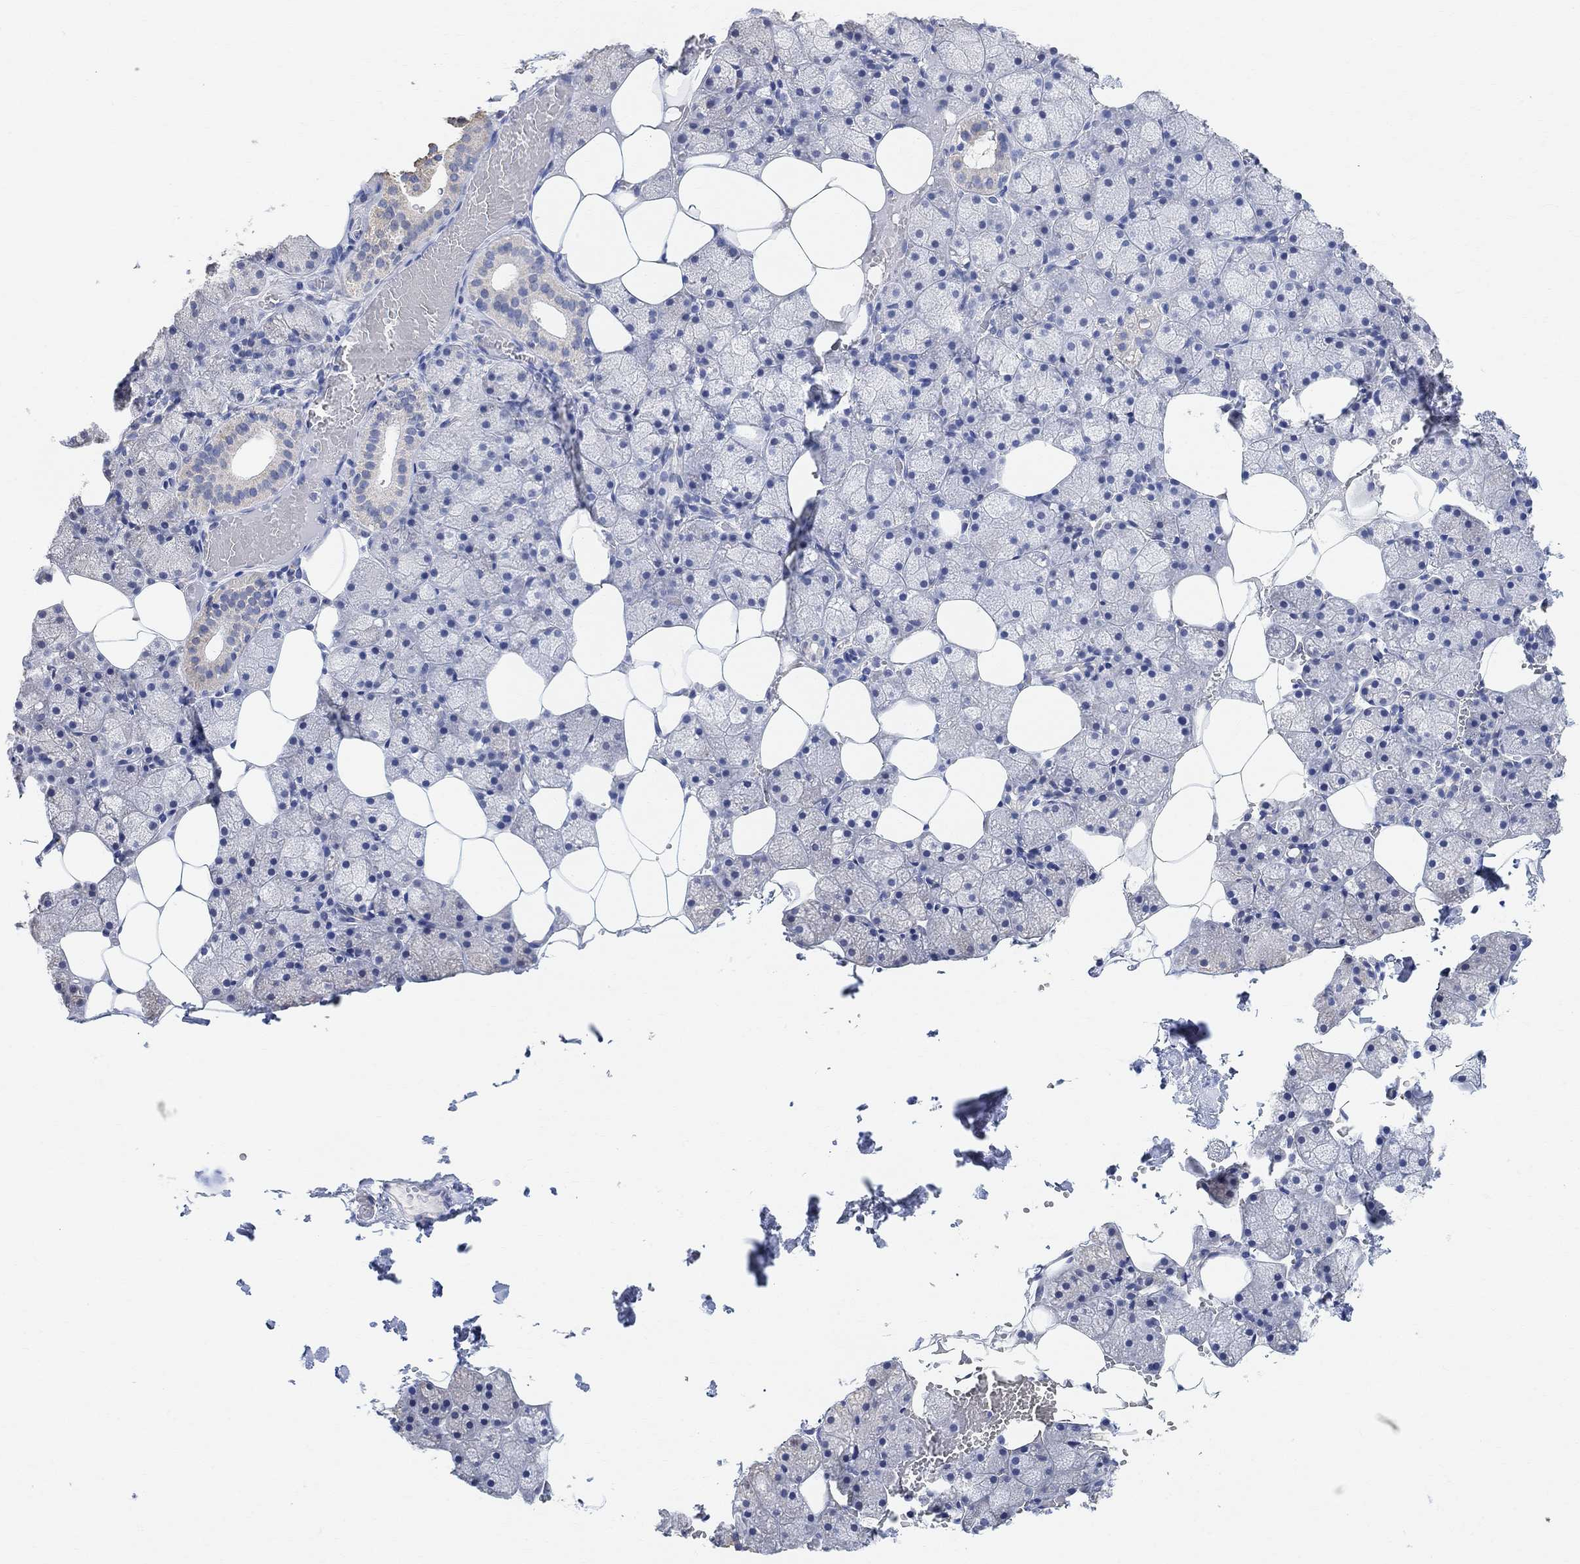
{"staining": {"intensity": "weak", "quantity": "<25%", "location": "cytoplasmic/membranous"}, "tissue": "salivary gland", "cell_type": "Glandular cells", "image_type": "normal", "snomed": [{"axis": "morphology", "description": "Normal tissue, NOS"}, {"axis": "topography", "description": "Salivary gland"}], "caption": "Immunohistochemistry (IHC) histopathology image of benign salivary gland: human salivary gland stained with DAB (3,3'-diaminobenzidine) shows no significant protein positivity in glandular cells.", "gene": "SYT12", "patient": {"sex": "male", "age": 38}}